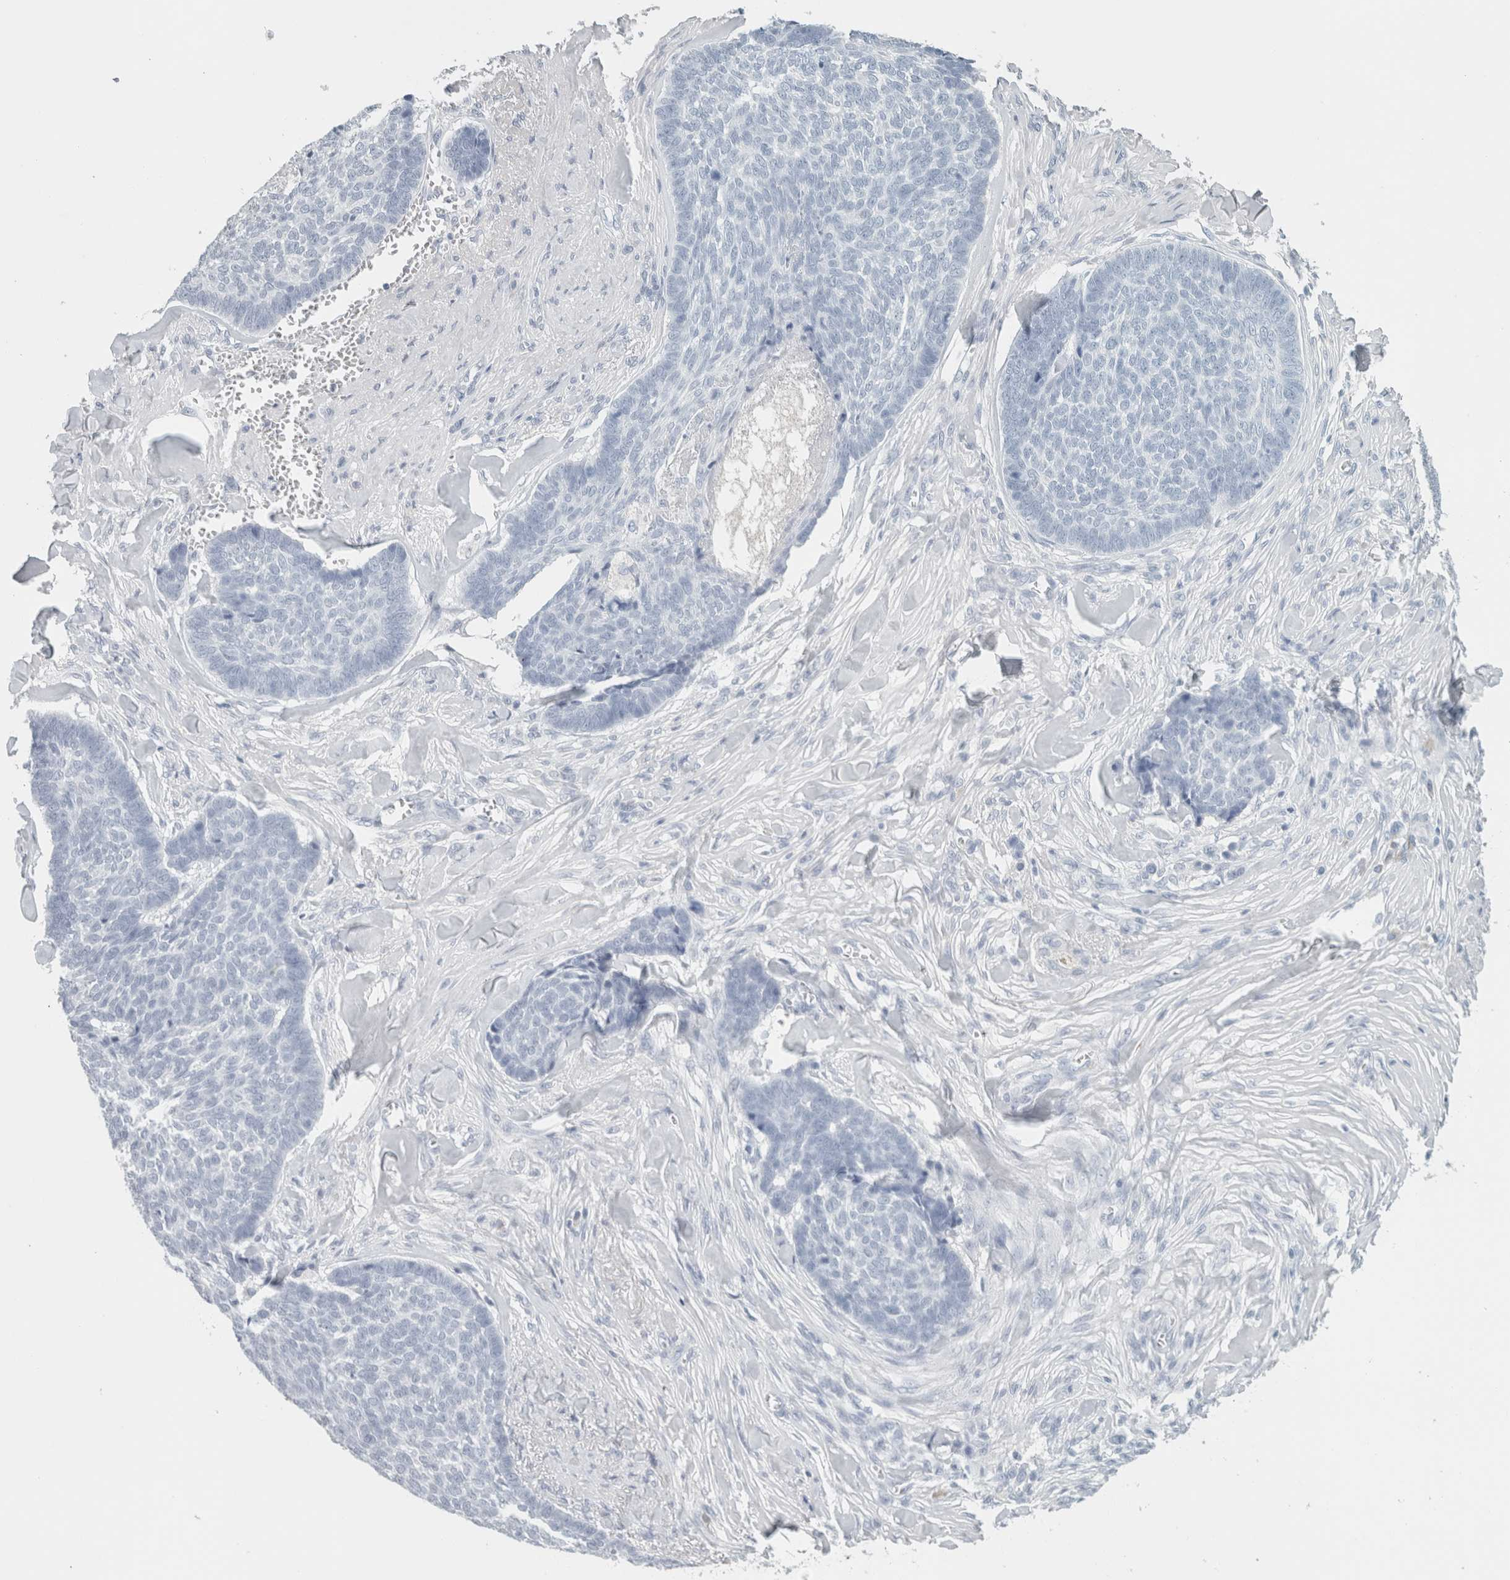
{"staining": {"intensity": "negative", "quantity": "none", "location": "none"}, "tissue": "skin cancer", "cell_type": "Tumor cells", "image_type": "cancer", "snomed": [{"axis": "morphology", "description": "Basal cell carcinoma"}, {"axis": "topography", "description": "Skin"}], "caption": "This is an immunohistochemistry (IHC) micrograph of human skin cancer. There is no expression in tumor cells.", "gene": "TSPAN8", "patient": {"sex": "male", "age": 84}}